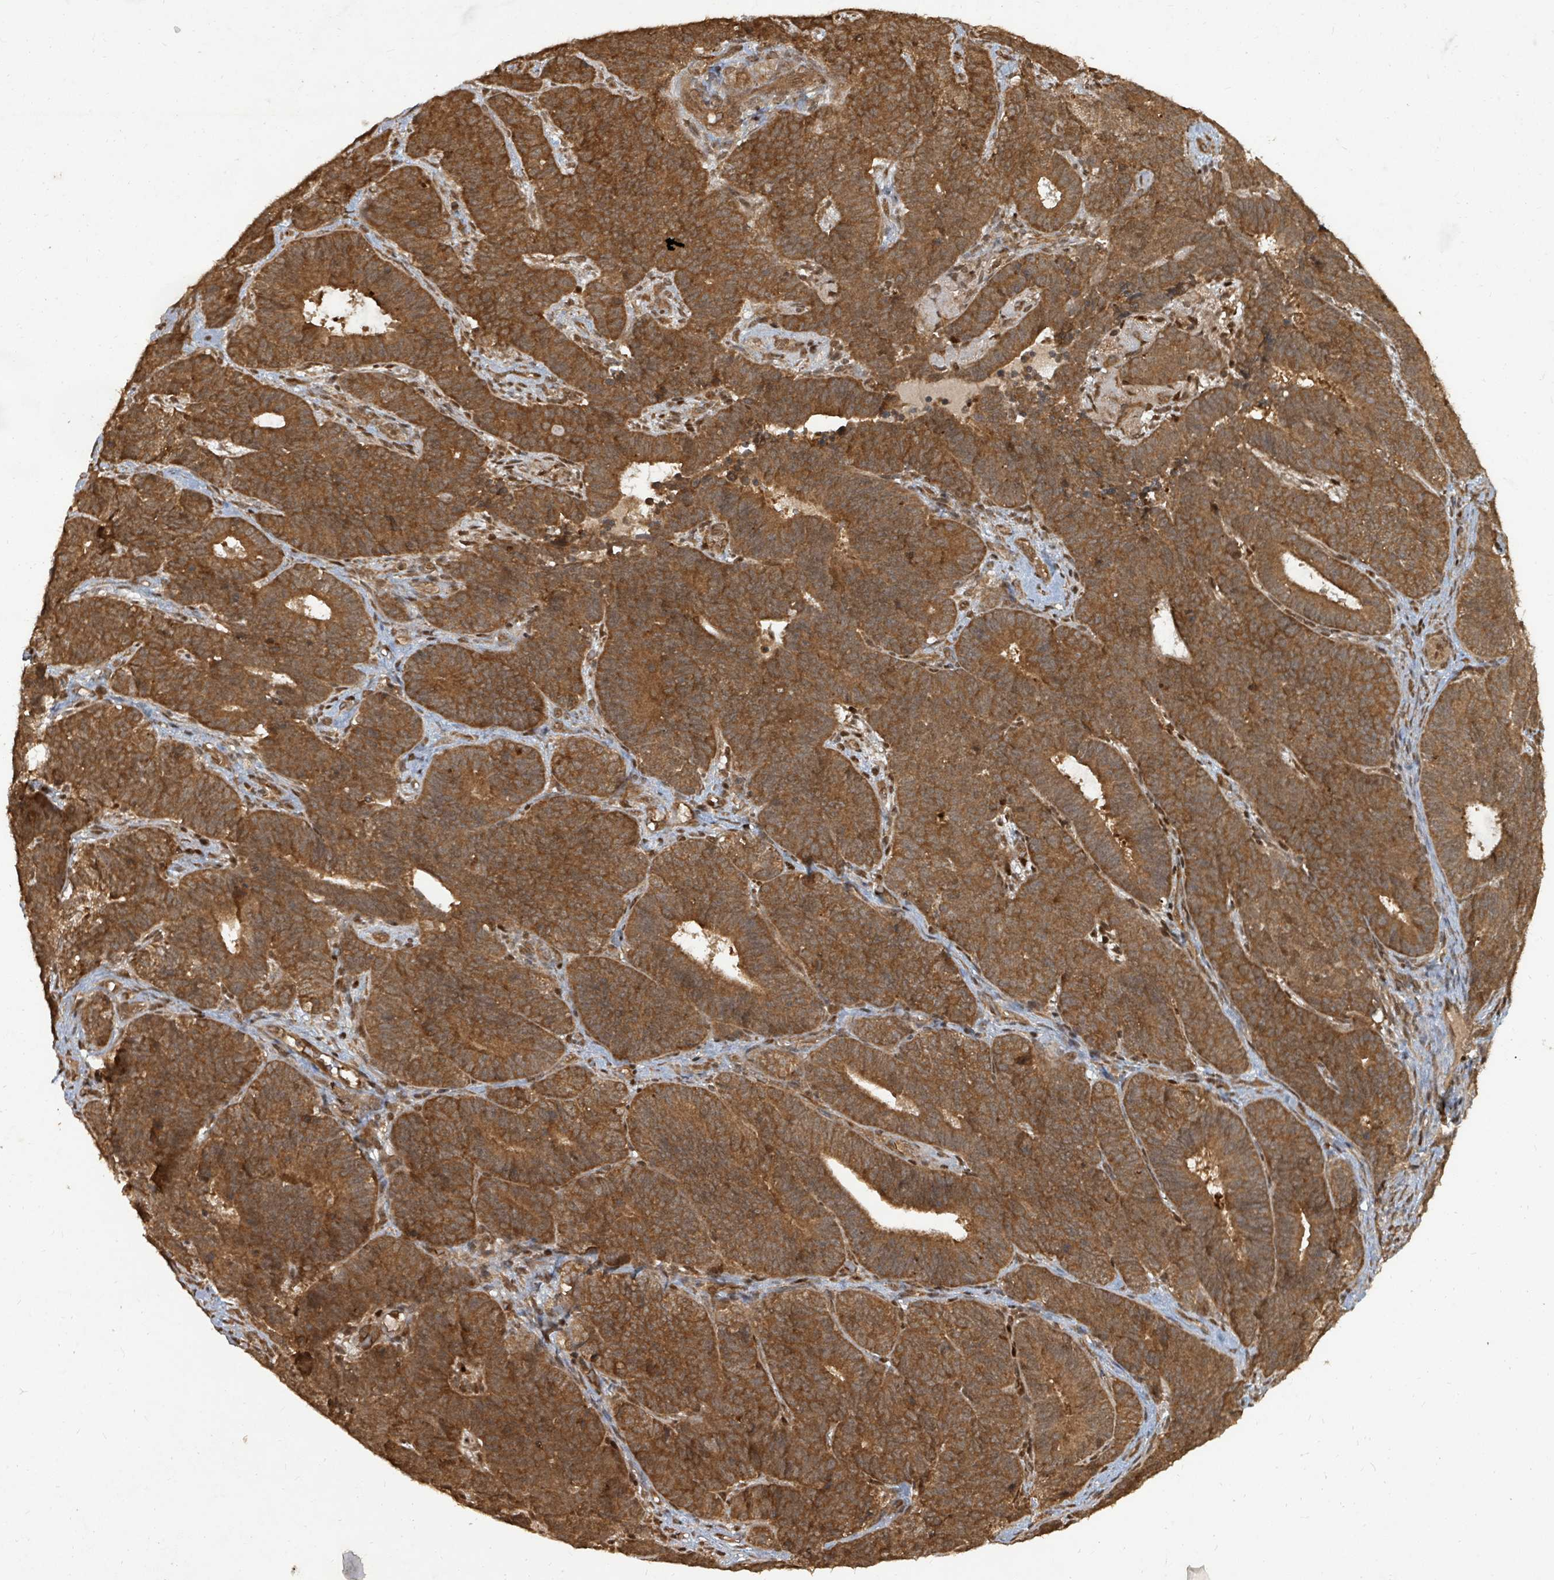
{"staining": {"intensity": "strong", "quantity": ">75%", "location": "cytoplasmic/membranous"}, "tissue": "endometrial cancer", "cell_type": "Tumor cells", "image_type": "cancer", "snomed": [{"axis": "morphology", "description": "Adenocarcinoma, NOS"}, {"axis": "topography", "description": "Endometrium"}], "caption": "Endometrial adenocarcinoma was stained to show a protein in brown. There is high levels of strong cytoplasmic/membranous expression in approximately >75% of tumor cells. Using DAB (3,3'-diaminobenzidine) (brown) and hematoxylin (blue) stains, captured at high magnification using brightfield microscopy.", "gene": "KDM4E", "patient": {"sex": "female", "age": 70}}